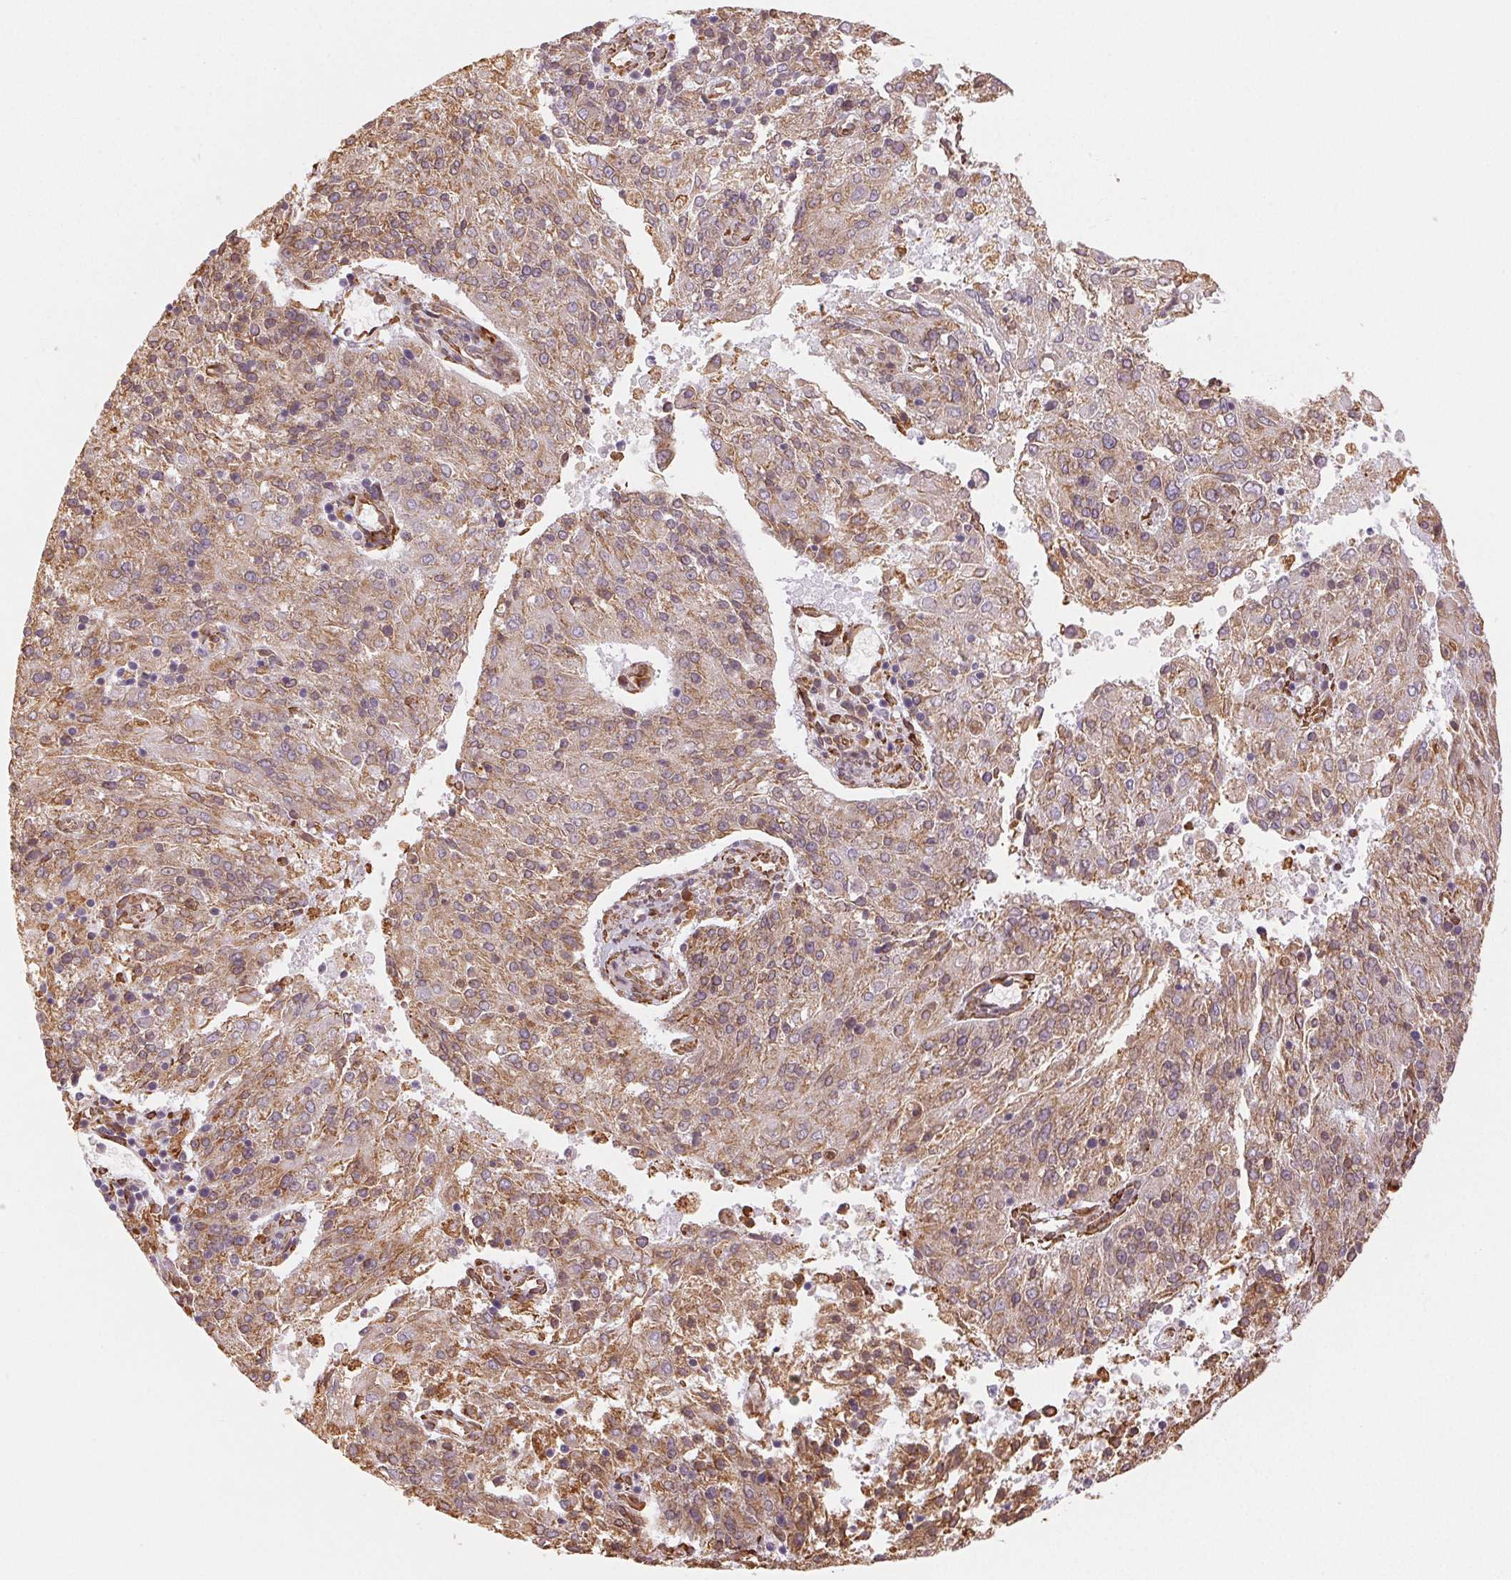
{"staining": {"intensity": "moderate", "quantity": ">75%", "location": "cytoplasmic/membranous"}, "tissue": "endometrial cancer", "cell_type": "Tumor cells", "image_type": "cancer", "snomed": [{"axis": "morphology", "description": "Adenocarcinoma, NOS"}, {"axis": "topography", "description": "Endometrium"}], "caption": "Protein staining by immunohistochemistry (IHC) shows moderate cytoplasmic/membranous staining in about >75% of tumor cells in endometrial adenocarcinoma.", "gene": "RCN3", "patient": {"sex": "female", "age": 82}}